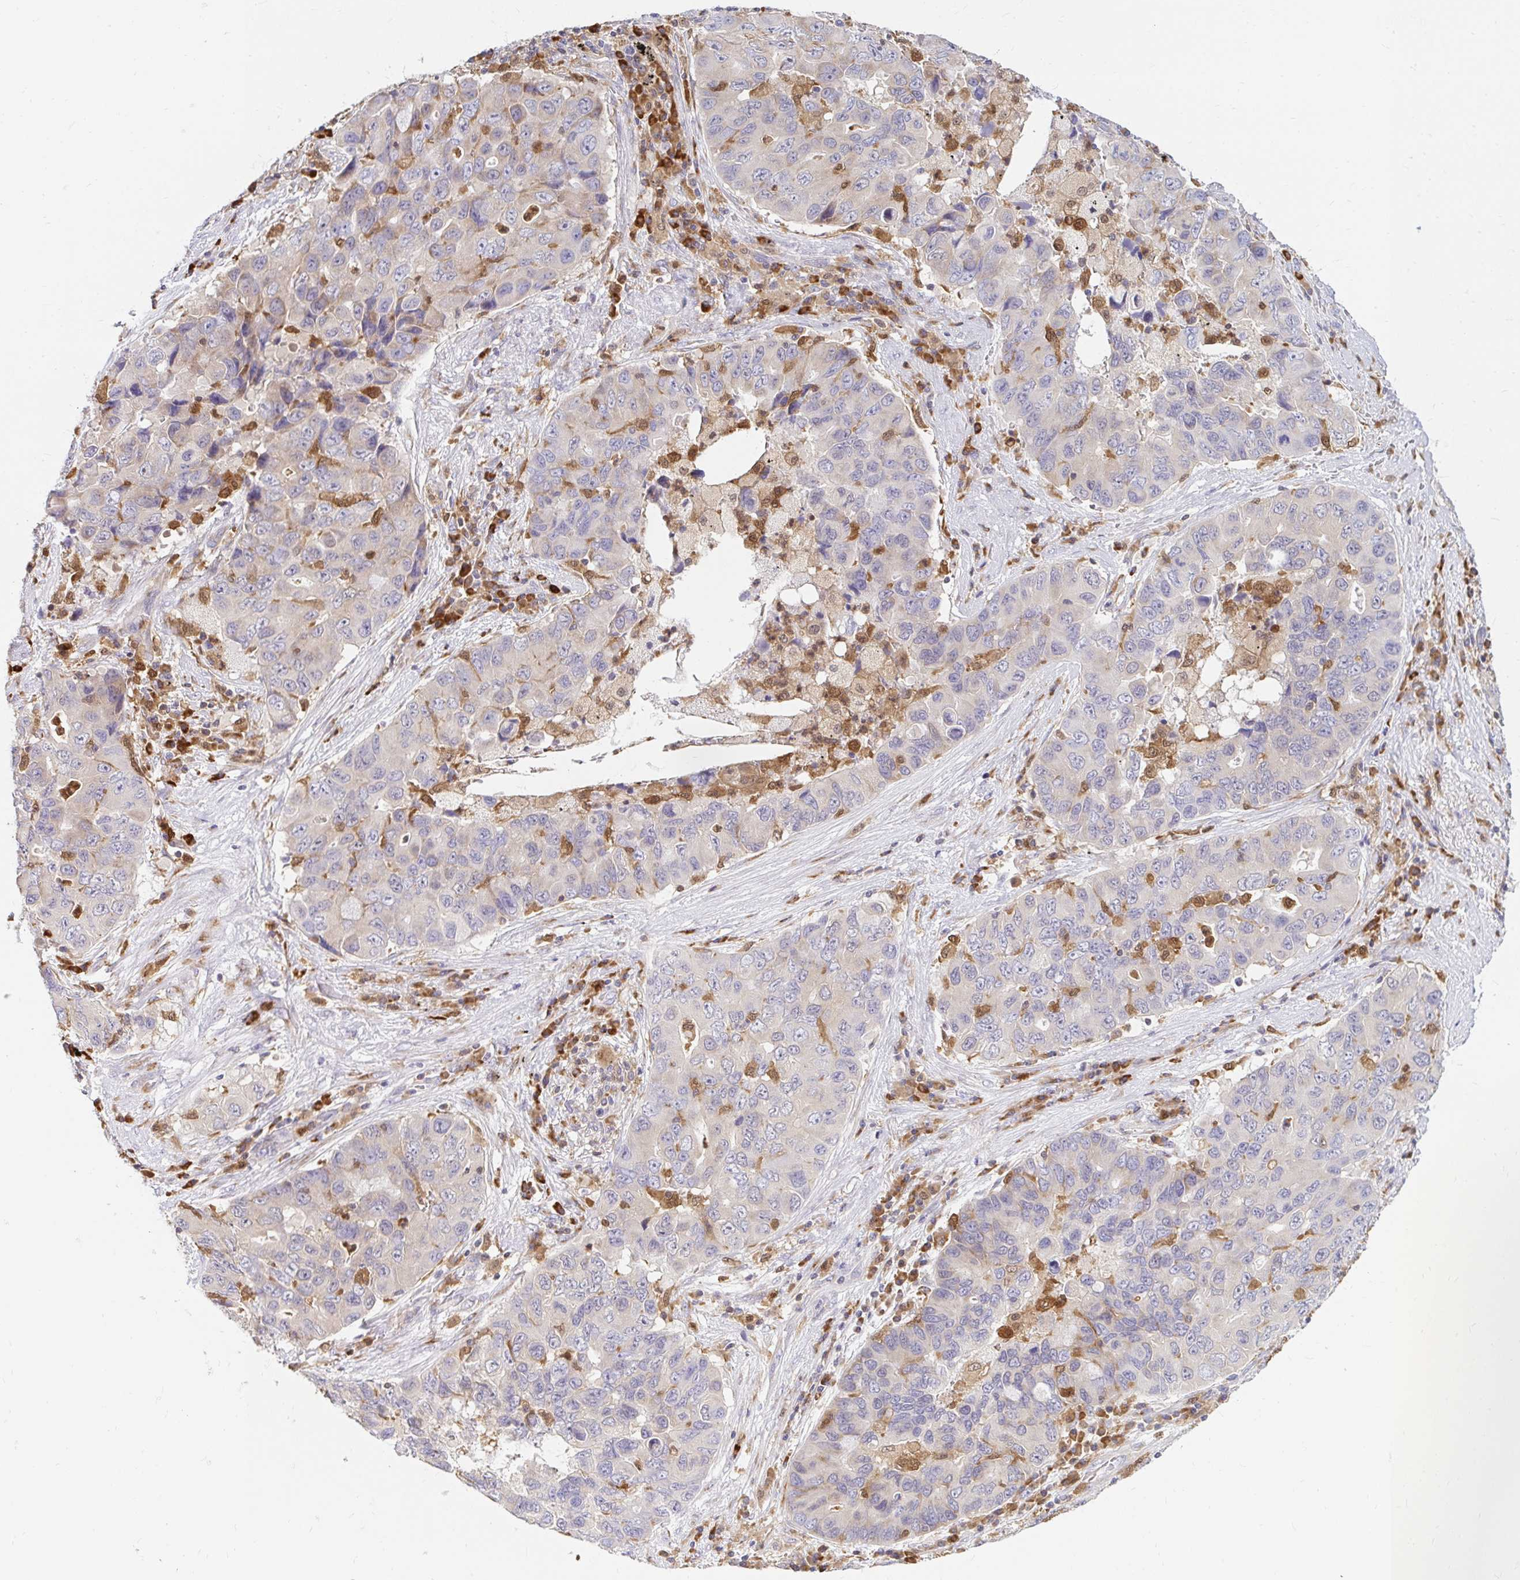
{"staining": {"intensity": "negative", "quantity": "none", "location": "none"}, "tissue": "lung cancer", "cell_type": "Tumor cells", "image_type": "cancer", "snomed": [{"axis": "morphology", "description": "Adenocarcinoma, NOS"}, {"axis": "morphology", "description": "Adenocarcinoma, metastatic, NOS"}, {"axis": "topography", "description": "Lymph node"}, {"axis": "topography", "description": "Lung"}], "caption": "Metastatic adenocarcinoma (lung) was stained to show a protein in brown. There is no significant positivity in tumor cells.", "gene": "PYCARD", "patient": {"sex": "female", "age": 54}}